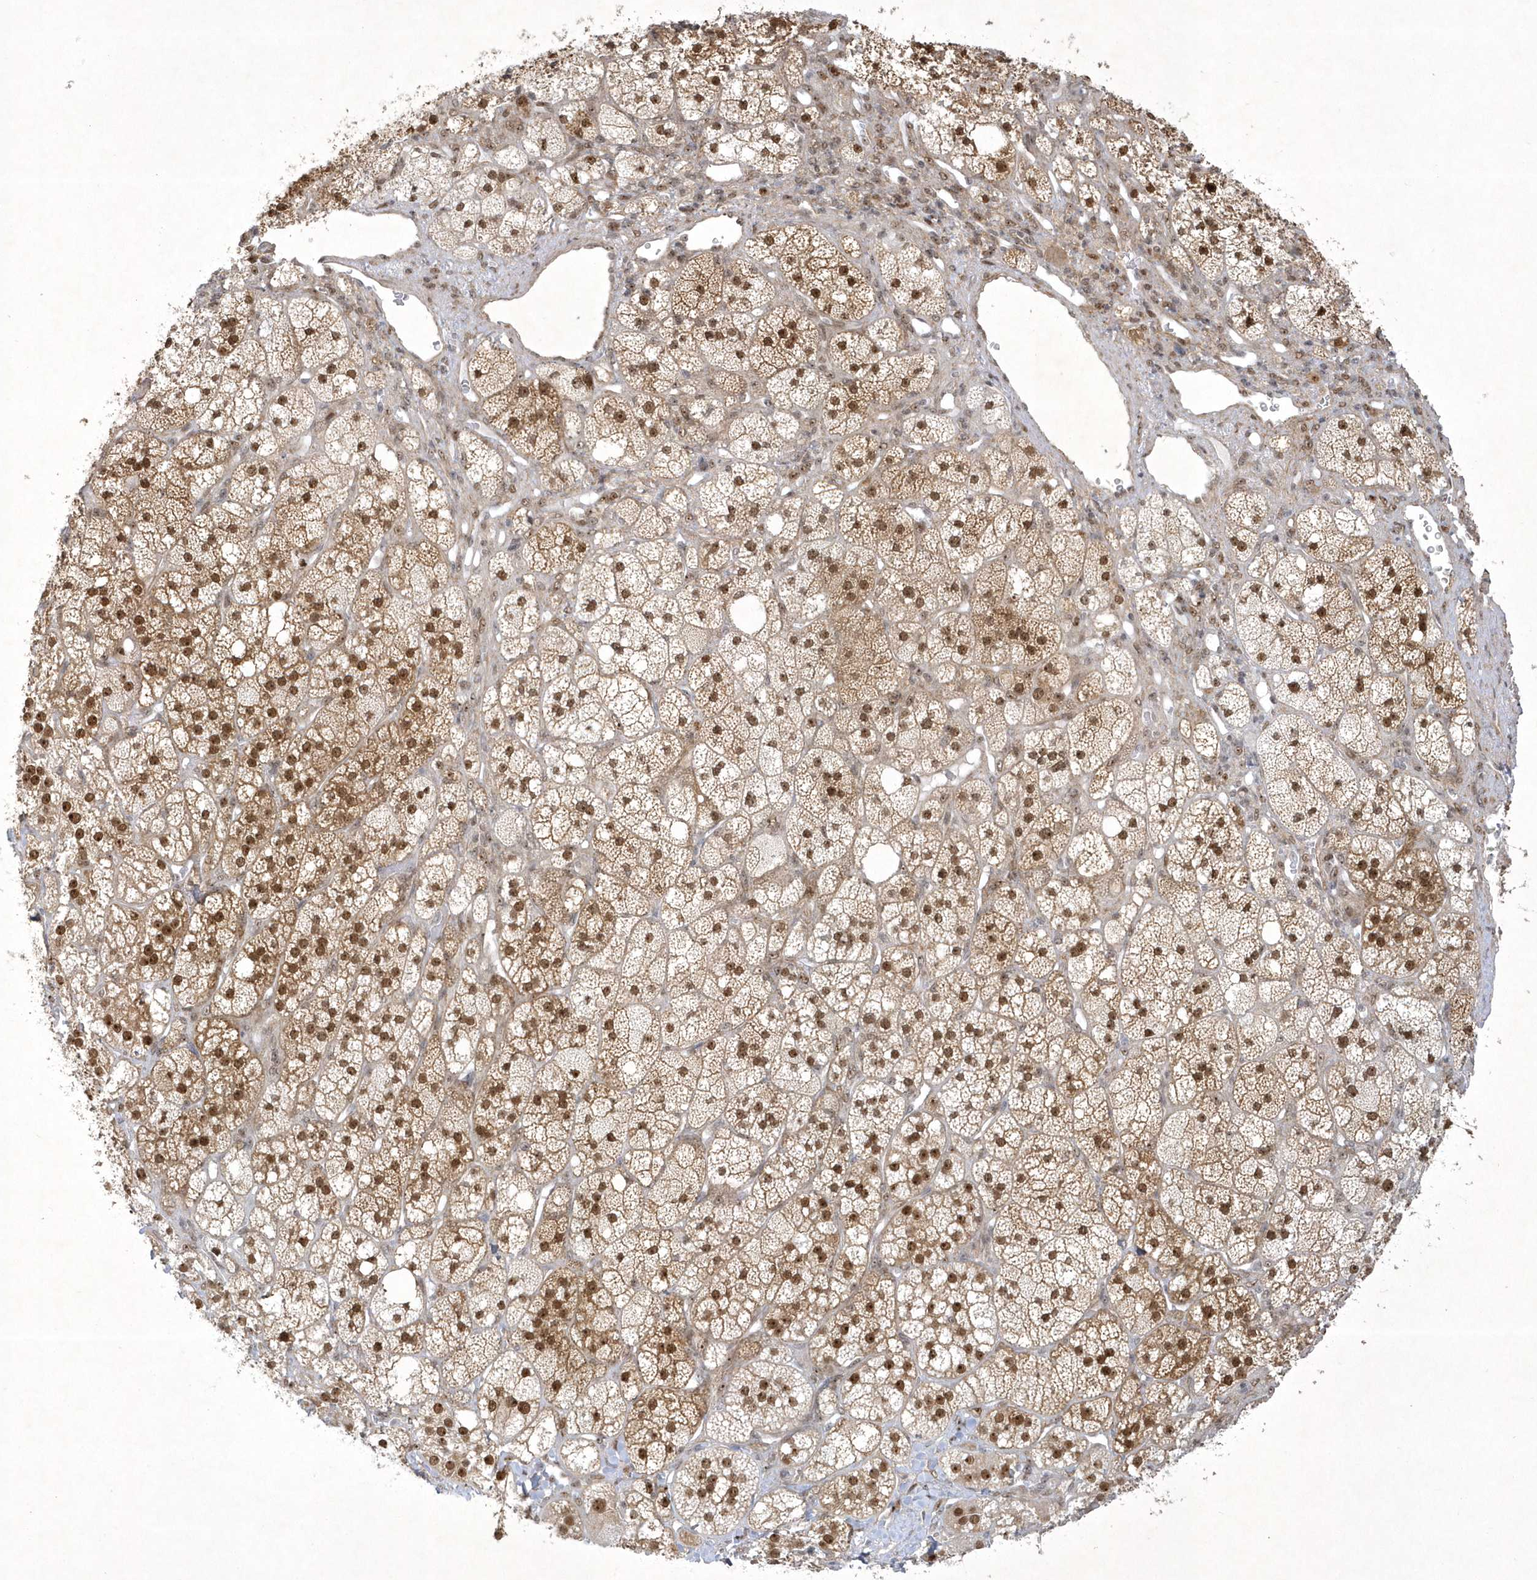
{"staining": {"intensity": "moderate", "quantity": "25%-75%", "location": "cytoplasmic/membranous,nuclear"}, "tissue": "adrenal gland", "cell_type": "Glandular cells", "image_type": "normal", "snomed": [{"axis": "morphology", "description": "Normal tissue, NOS"}, {"axis": "topography", "description": "Adrenal gland"}], "caption": "Protein expression analysis of unremarkable adrenal gland demonstrates moderate cytoplasmic/membranous,nuclear staining in approximately 25%-75% of glandular cells.", "gene": "NPM3", "patient": {"sex": "male", "age": 61}}